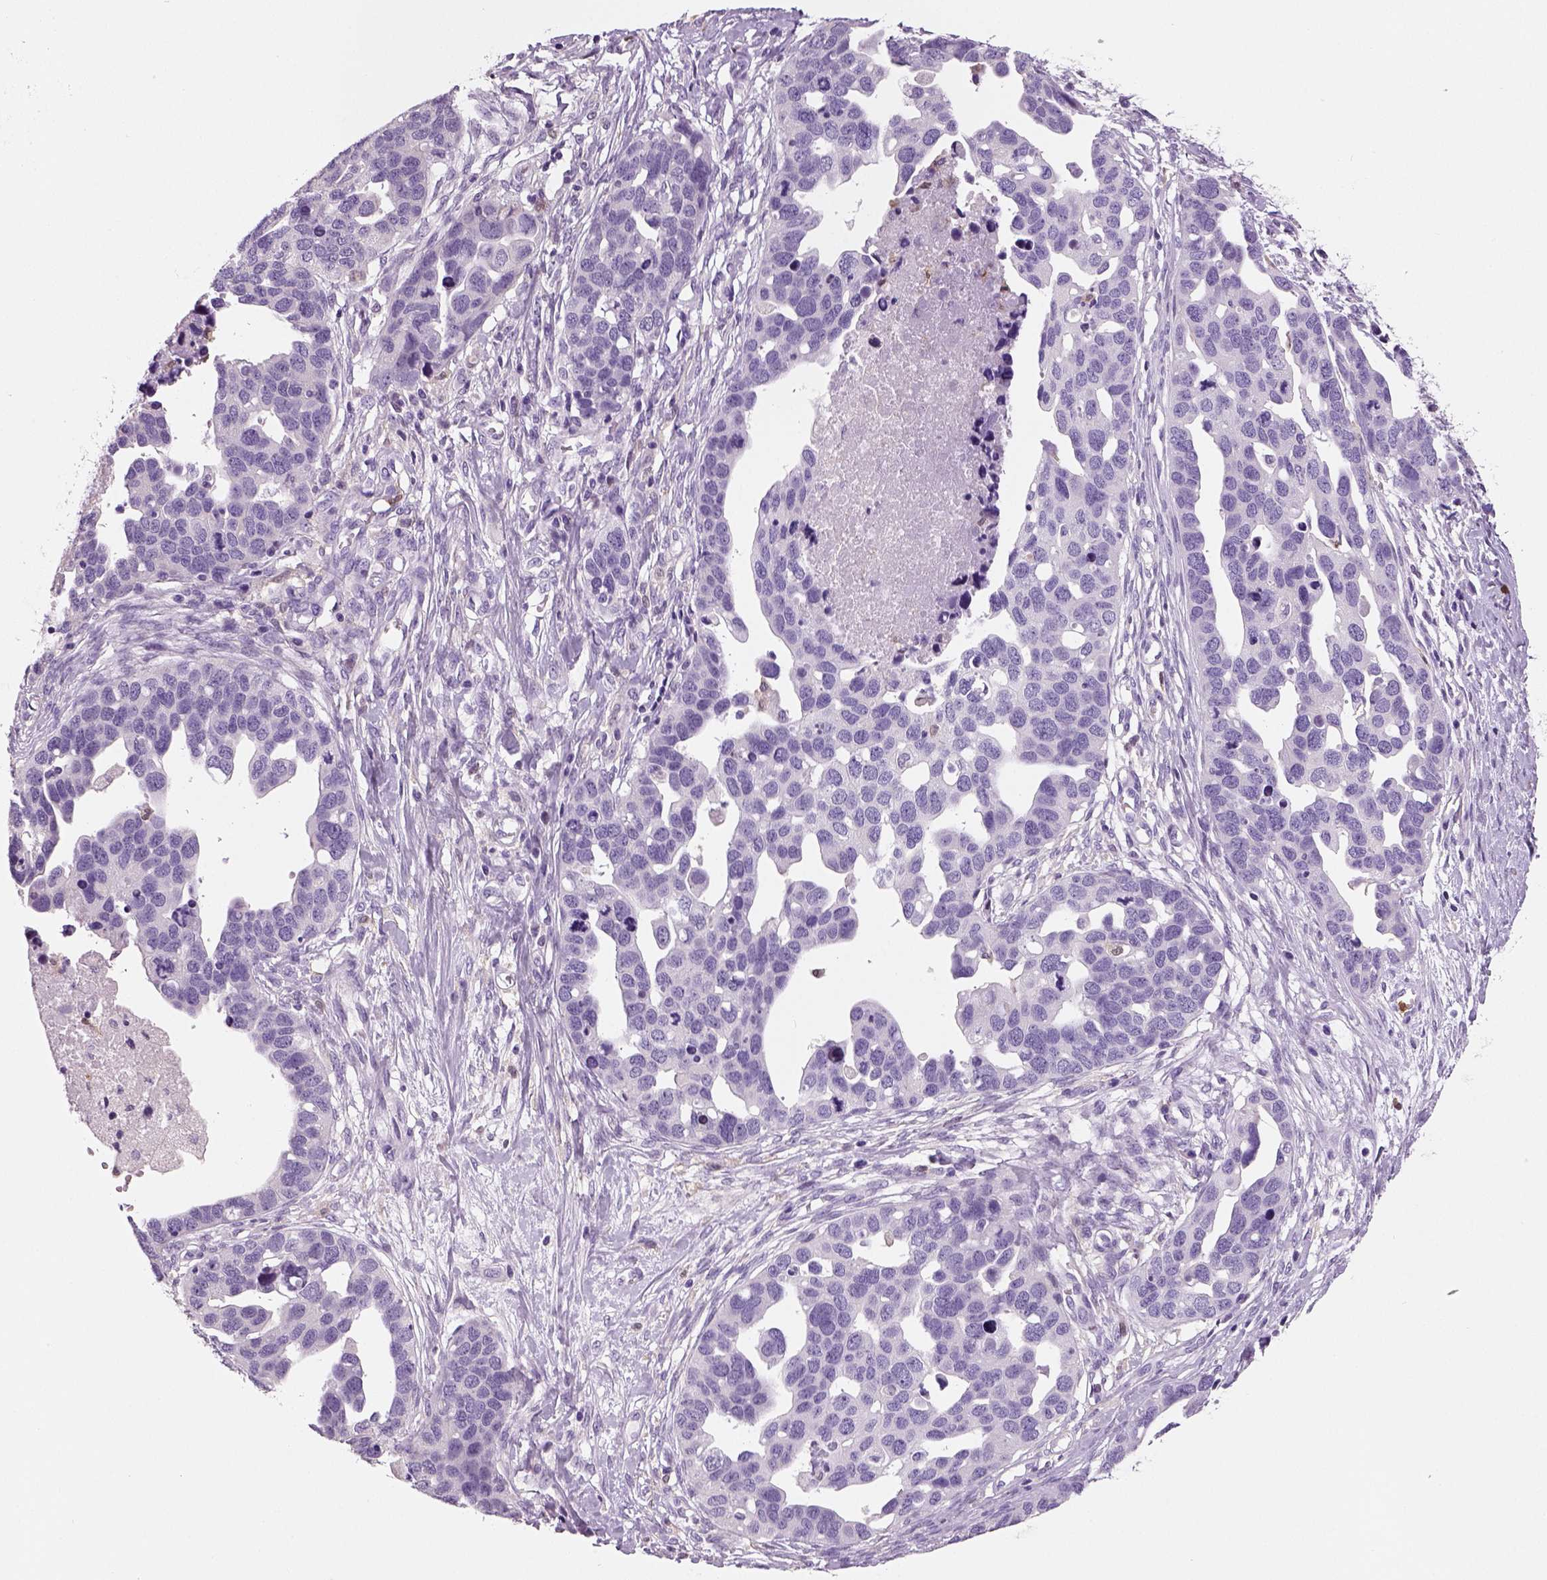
{"staining": {"intensity": "negative", "quantity": "none", "location": "none"}, "tissue": "ovarian cancer", "cell_type": "Tumor cells", "image_type": "cancer", "snomed": [{"axis": "morphology", "description": "Cystadenocarcinoma, serous, NOS"}, {"axis": "topography", "description": "Ovary"}], "caption": "Immunohistochemistry (IHC) photomicrograph of human ovarian cancer stained for a protein (brown), which exhibits no positivity in tumor cells.", "gene": "NECAB2", "patient": {"sex": "female", "age": 54}}